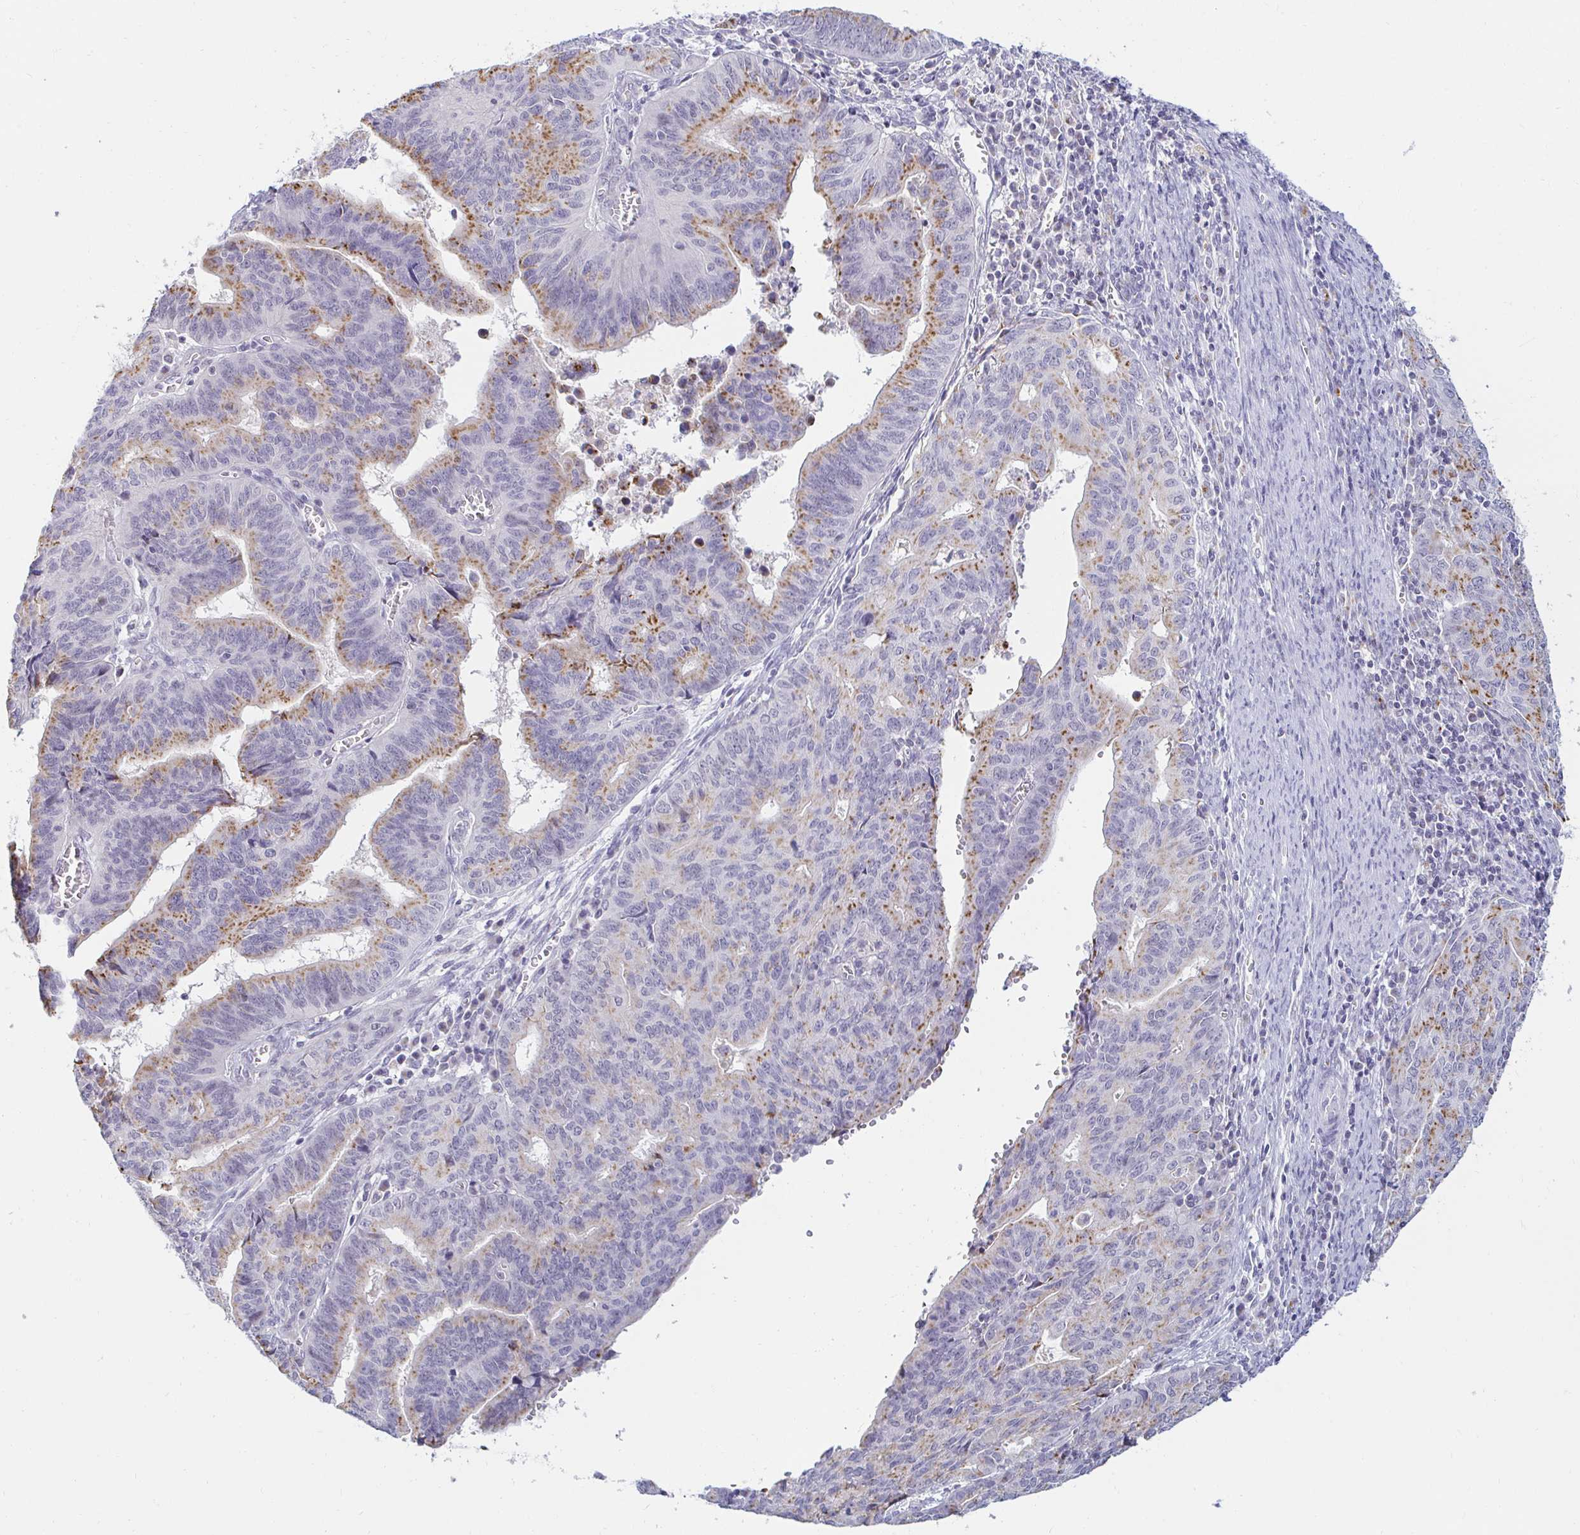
{"staining": {"intensity": "moderate", "quantity": "25%-75%", "location": "cytoplasmic/membranous"}, "tissue": "endometrial cancer", "cell_type": "Tumor cells", "image_type": "cancer", "snomed": [{"axis": "morphology", "description": "Adenocarcinoma, NOS"}, {"axis": "topography", "description": "Endometrium"}], "caption": "Moderate cytoplasmic/membranous positivity for a protein is present in approximately 25%-75% of tumor cells of endometrial cancer (adenocarcinoma) using IHC.", "gene": "OR51D1", "patient": {"sex": "female", "age": 65}}